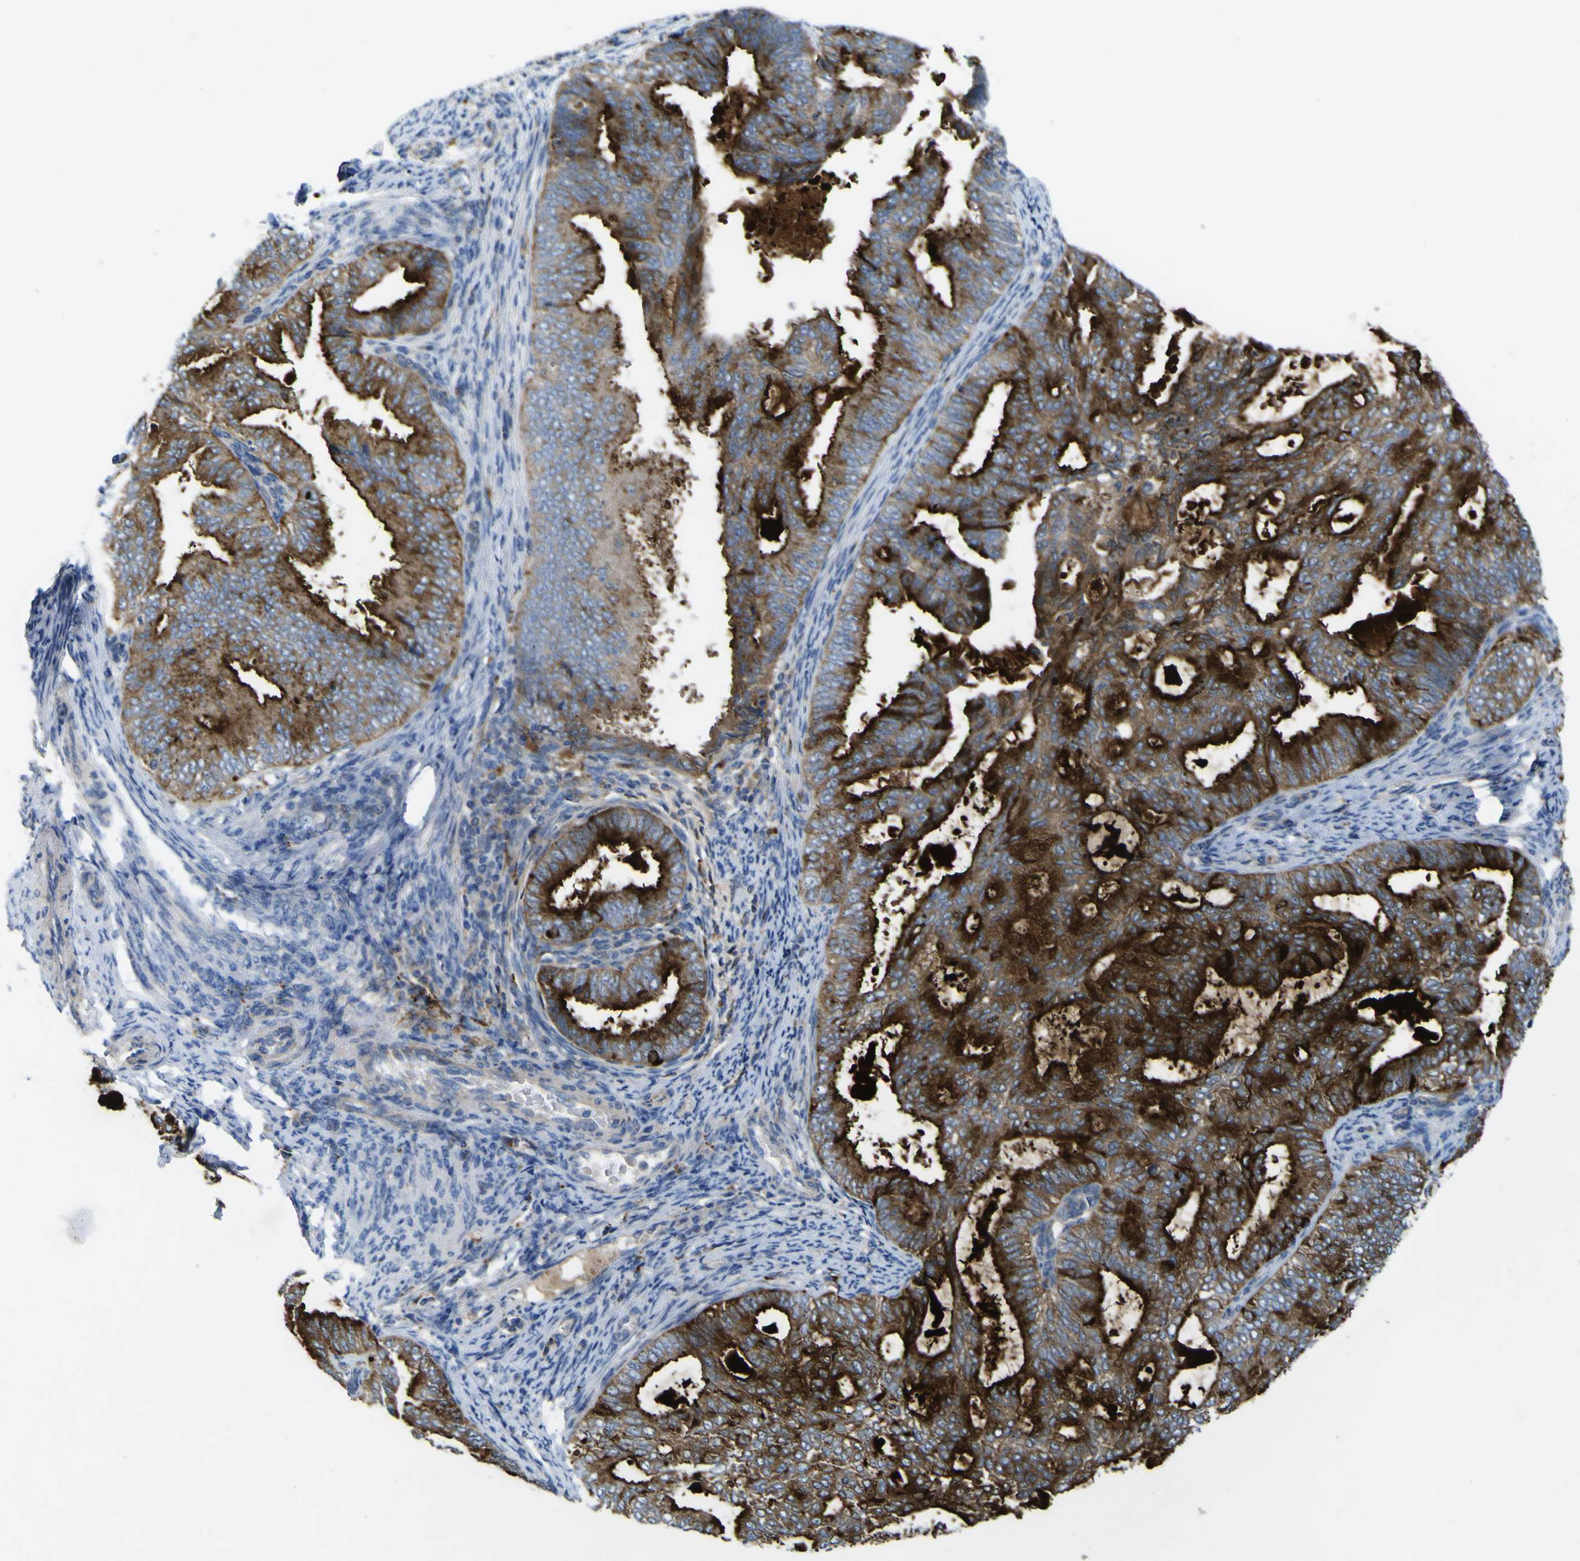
{"staining": {"intensity": "strong", "quantity": ">75%", "location": "cytoplasmic/membranous"}, "tissue": "endometrial cancer", "cell_type": "Tumor cells", "image_type": "cancer", "snomed": [{"axis": "morphology", "description": "Adenocarcinoma, NOS"}, {"axis": "topography", "description": "Endometrium"}], "caption": "IHC micrograph of human adenocarcinoma (endometrial) stained for a protein (brown), which demonstrates high levels of strong cytoplasmic/membranous staining in approximately >75% of tumor cells.", "gene": "CST3", "patient": {"sex": "female", "age": 58}}